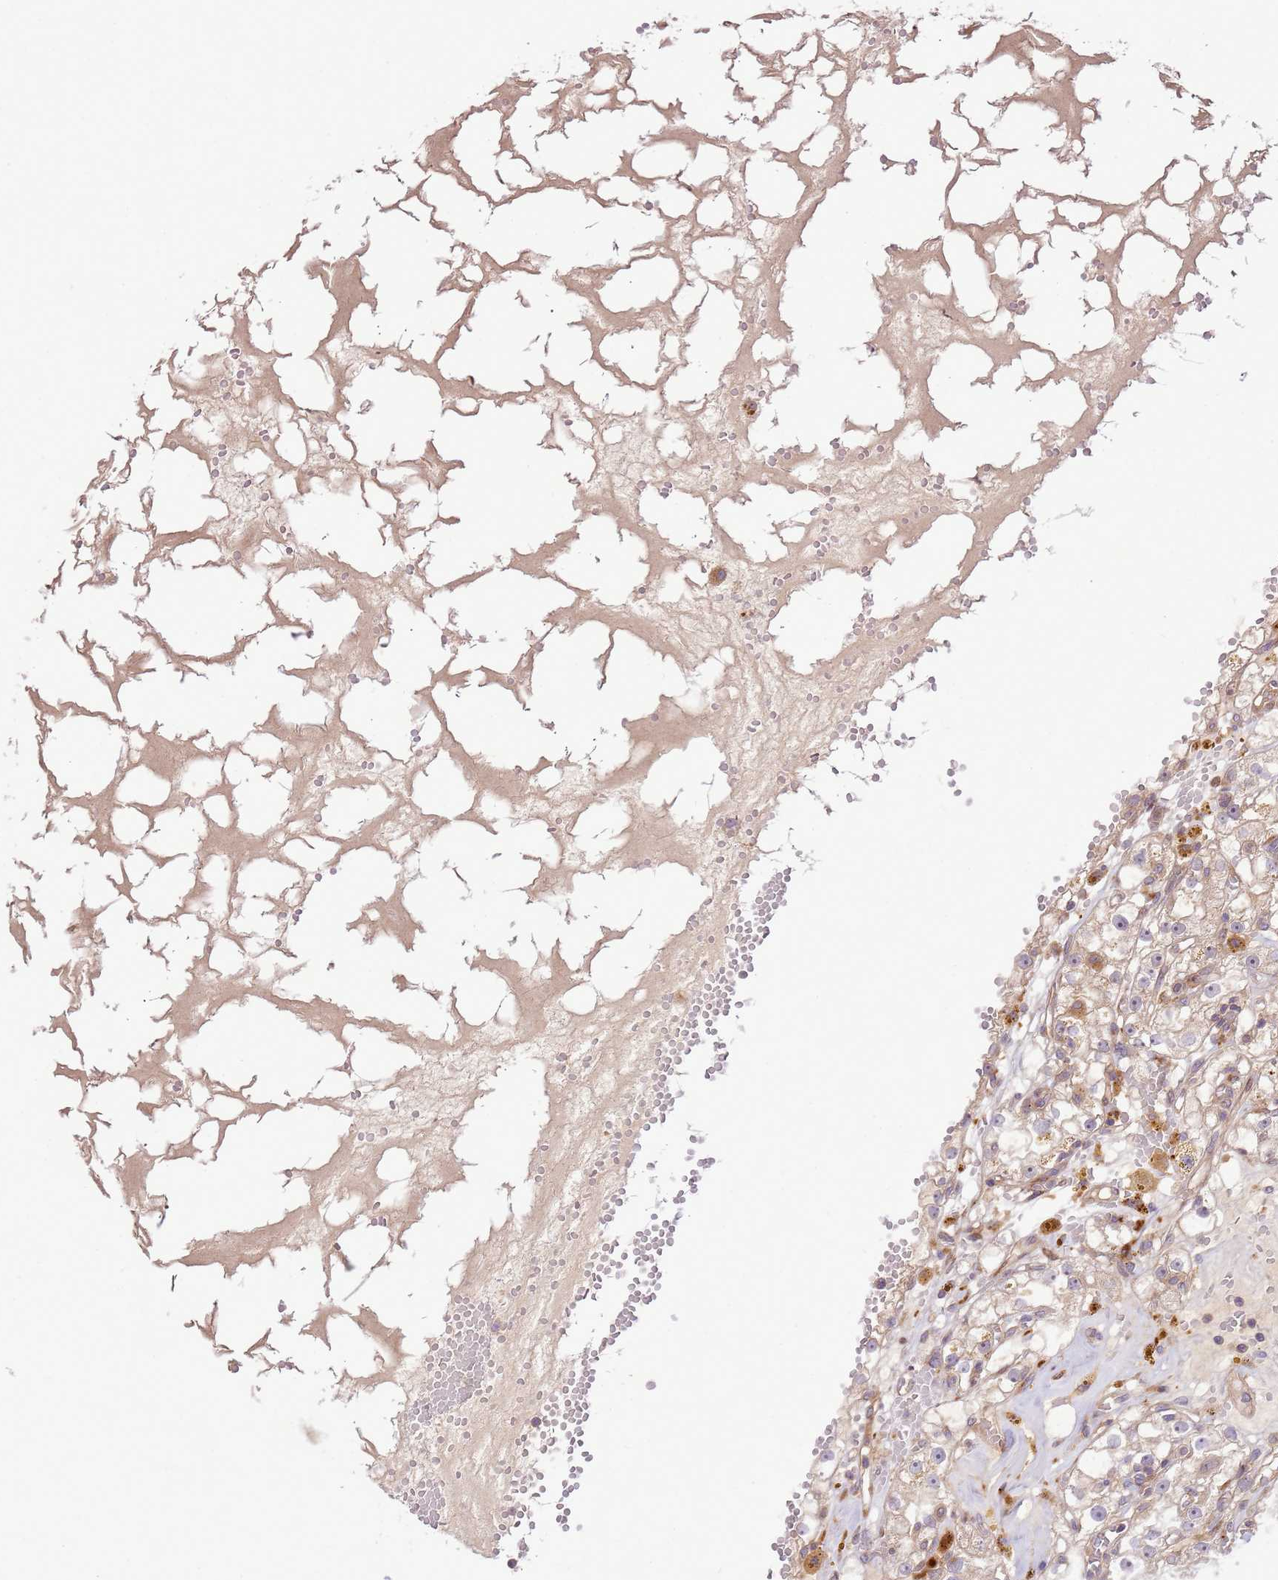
{"staining": {"intensity": "negative", "quantity": "none", "location": "none"}, "tissue": "renal cancer", "cell_type": "Tumor cells", "image_type": "cancer", "snomed": [{"axis": "morphology", "description": "Adenocarcinoma, NOS"}, {"axis": "topography", "description": "Kidney"}], "caption": "Protein analysis of renal adenocarcinoma exhibits no significant expression in tumor cells.", "gene": "ZNF624", "patient": {"sex": "male", "age": 56}}